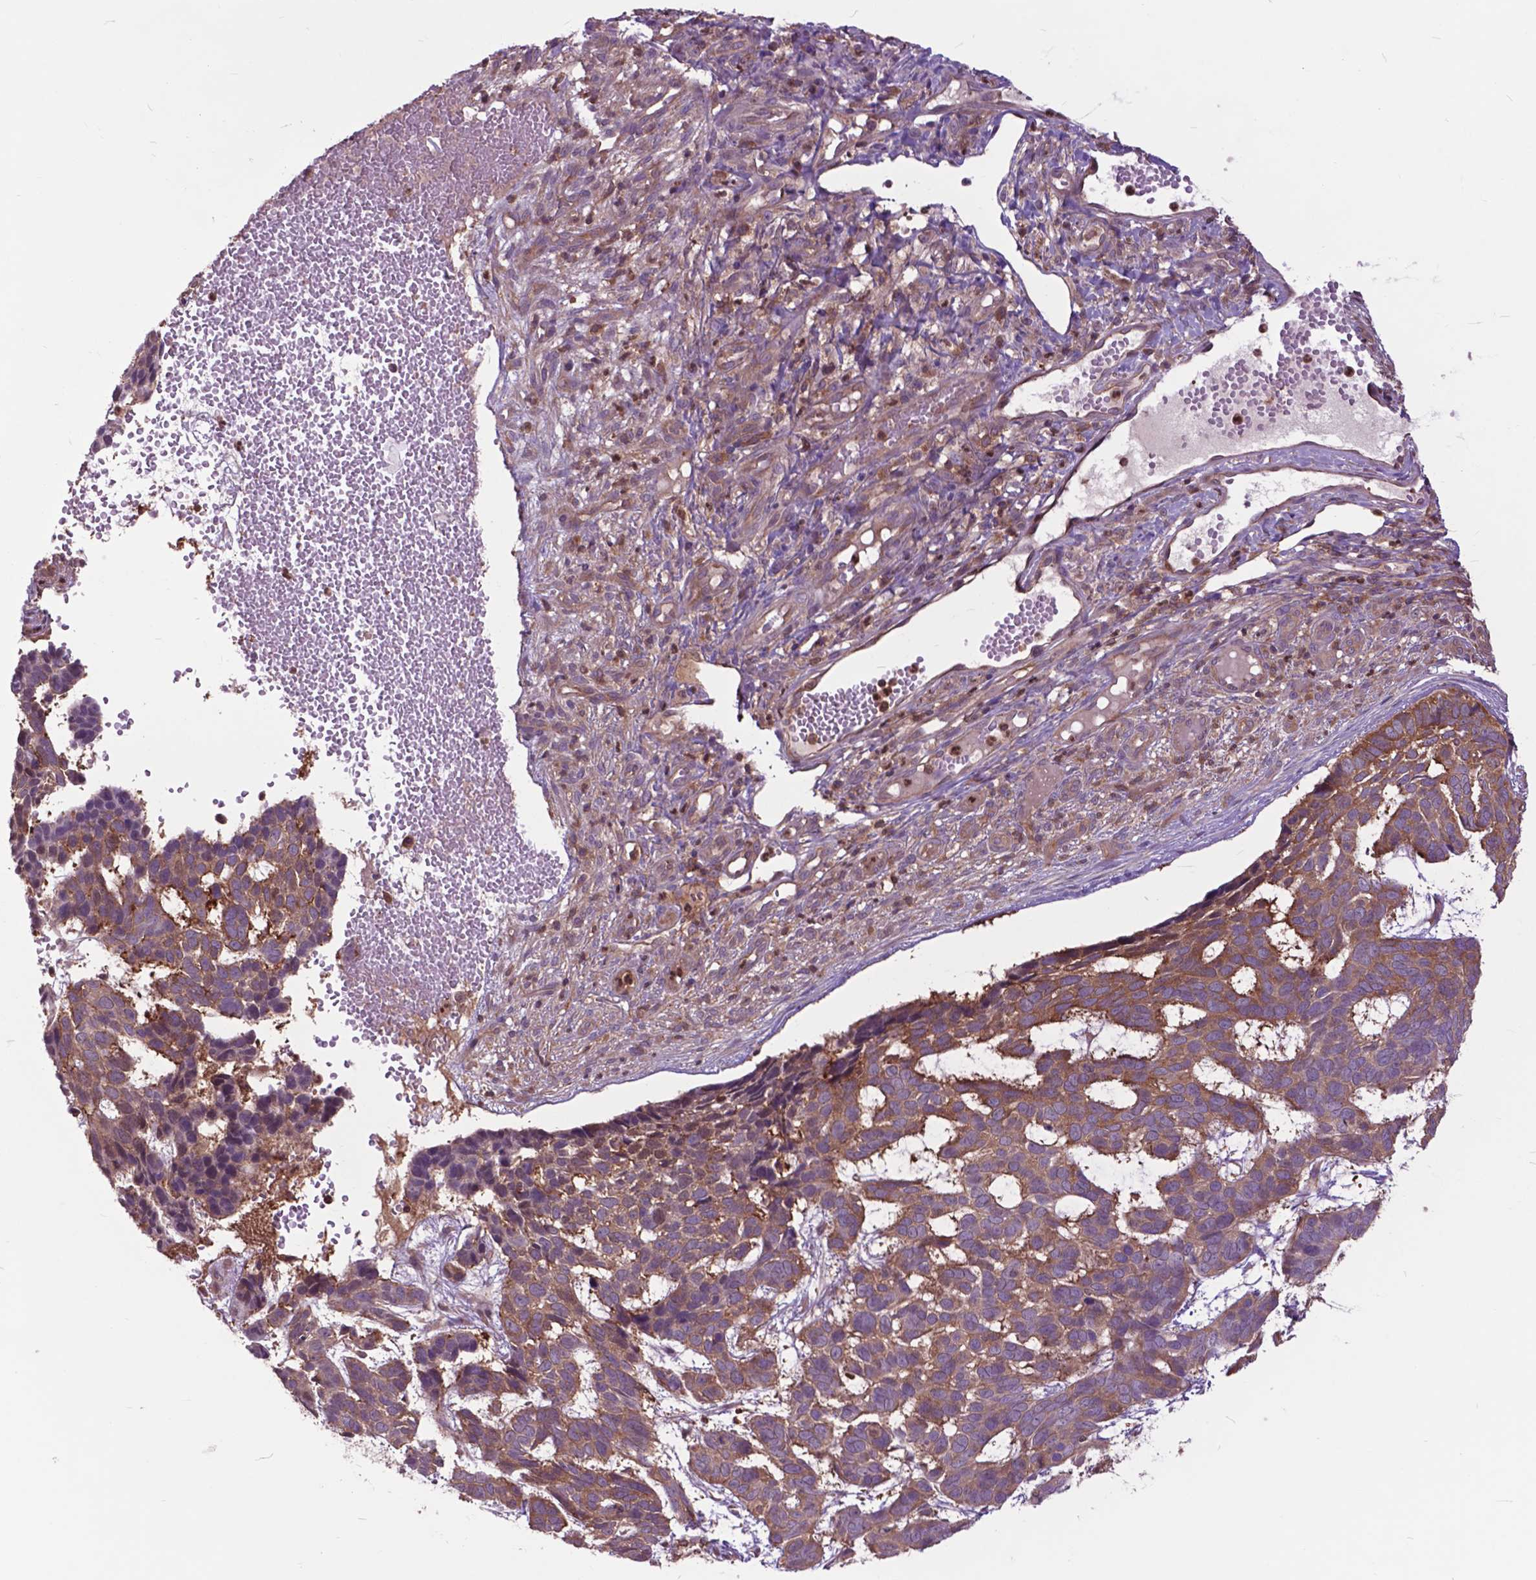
{"staining": {"intensity": "moderate", "quantity": ">75%", "location": "cytoplasmic/membranous"}, "tissue": "skin cancer", "cell_type": "Tumor cells", "image_type": "cancer", "snomed": [{"axis": "morphology", "description": "Basal cell carcinoma"}, {"axis": "topography", "description": "Skin"}], "caption": "Brown immunohistochemical staining in human skin basal cell carcinoma displays moderate cytoplasmic/membranous positivity in about >75% of tumor cells. Using DAB (brown) and hematoxylin (blue) stains, captured at high magnification using brightfield microscopy.", "gene": "ARAF", "patient": {"sex": "male", "age": 78}}